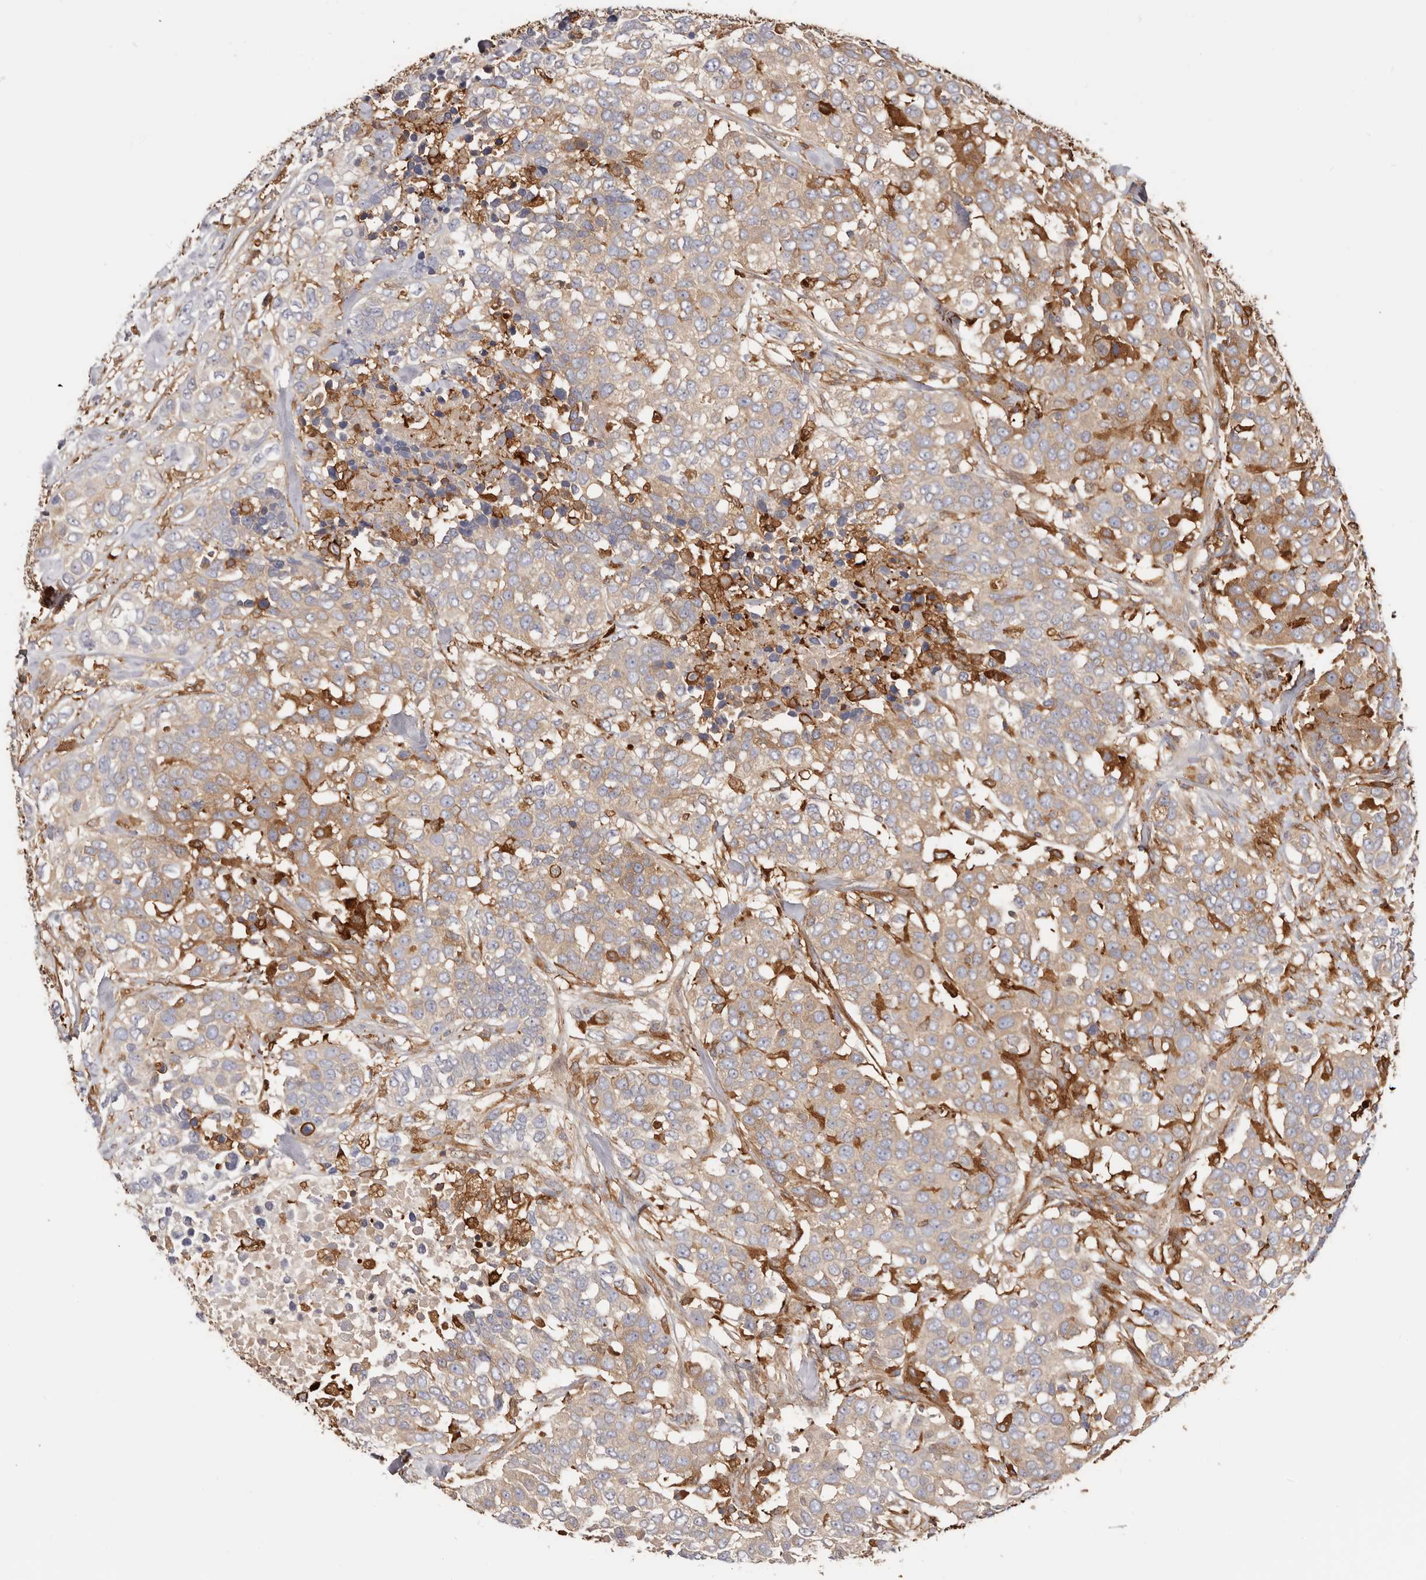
{"staining": {"intensity": "weak", "quantity": ">75%", "location": "cytoplasmic/membranous"}, "tissue": "urothelial cancer", "cell_type": "Tumor cells", "image_type": "cancer", "snomed": [{"axis": "morphology", "description": "Urothelial carcinoma, High grade"}, {"axis": "topography", "description": "Urinary bladder"}], "caption": "Immunohistochemistry (IHC) histopathology image of human urothelial cancer stained for a protein (brown), which shows low levels of weak cytoplasmic/membranous positivity in approximately >75% of tumor cells.", "gene": "LAP3", "patient": {"sex": "female", "age": 80}}